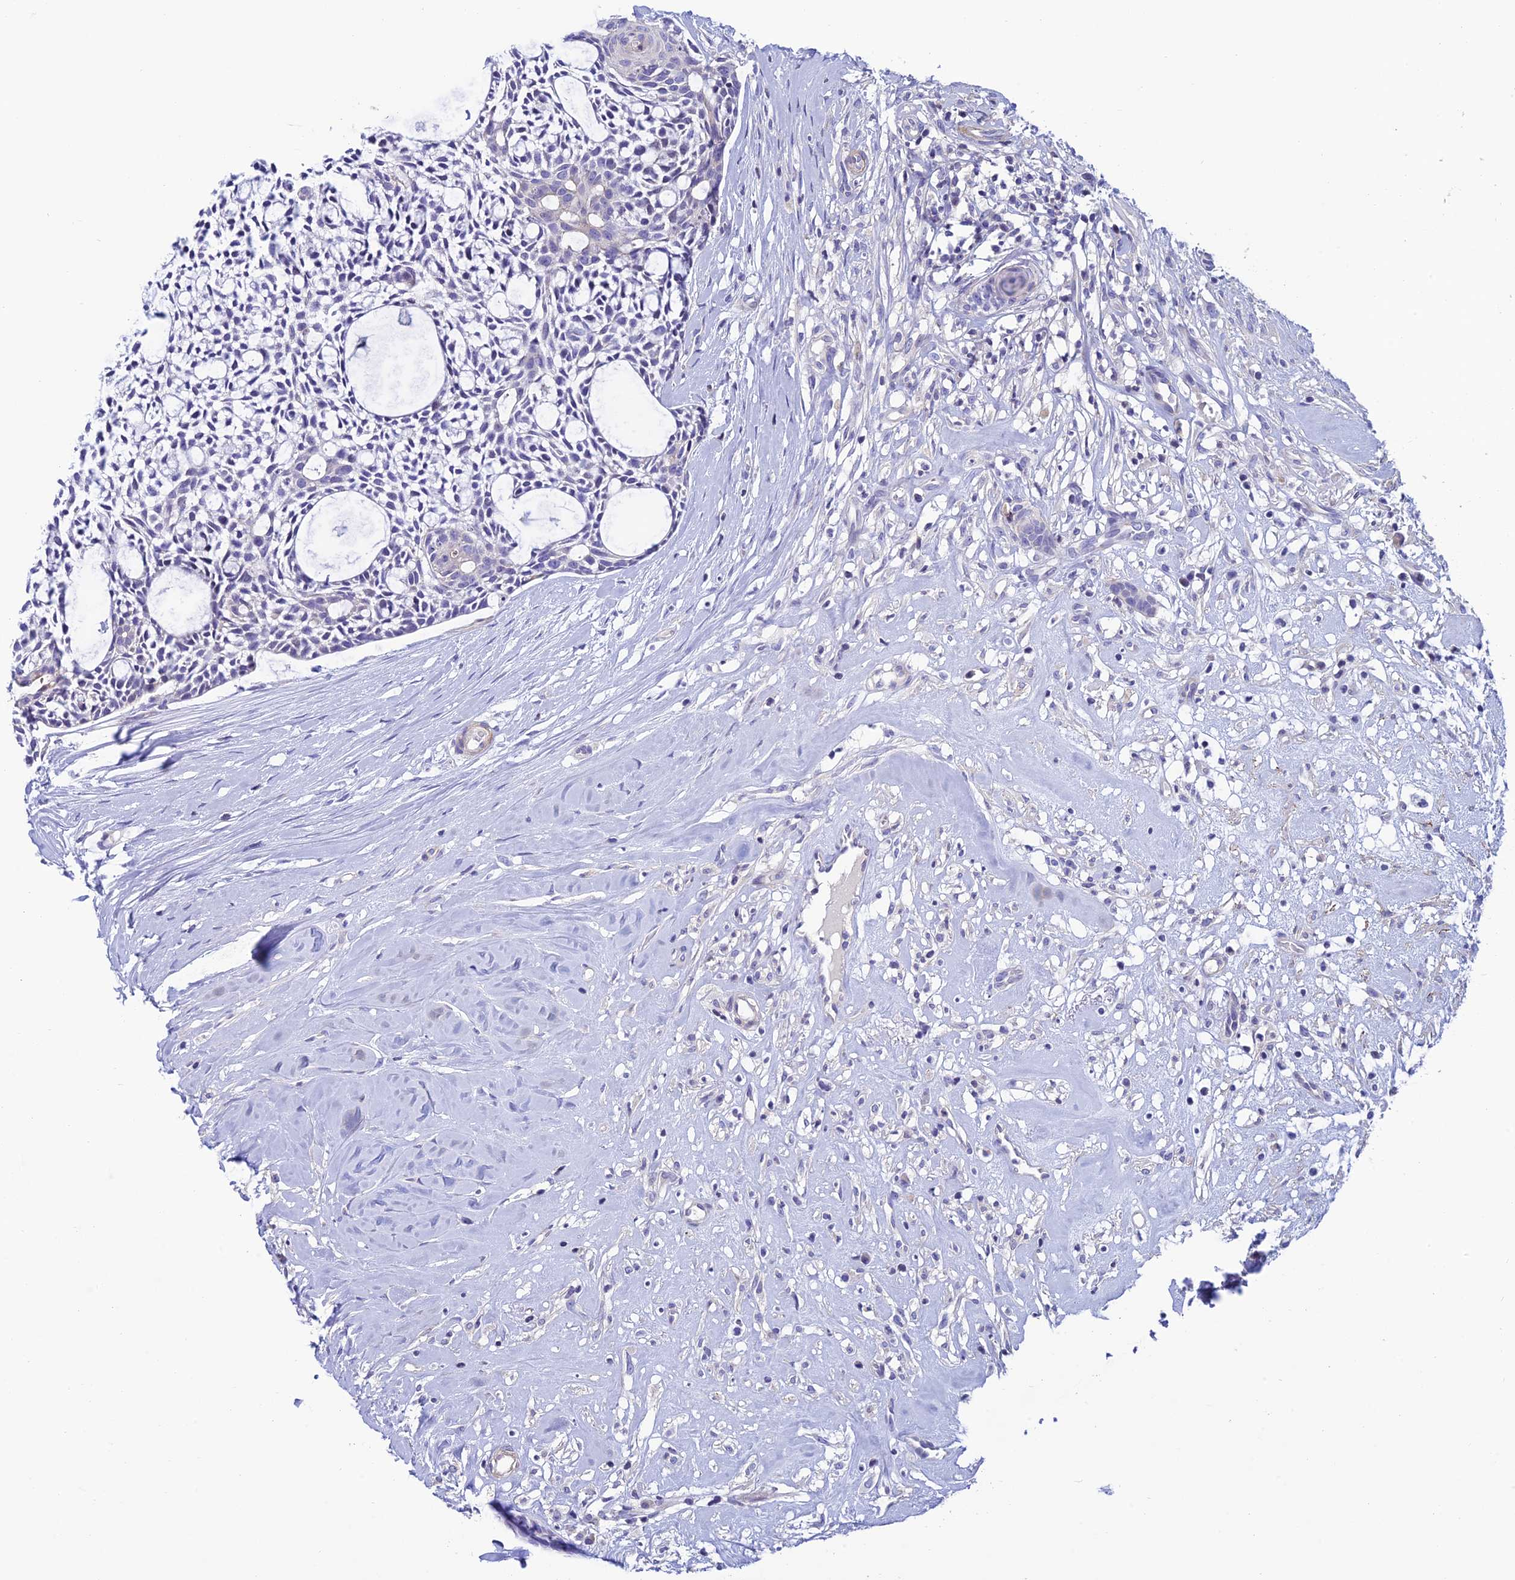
{"staining": {"intensity": "negative", "quantity": "none", "location": "none"}, "tissue": "head and neck cancer", "cell_type": "Tumor cells", "image_type": "cancer", "snomed": [{"axis": "morphology", "description": "Adenocarcinoma, NOS"}, {"axis": "topography", "description": "Subcutis"}, {"axis": "topography", "description": "Head-Neck"}], "caption": "Adenocarcinoma (head and neck) was stained to show a protein in brown. There is no significant staining in tumor cells. Nuclei are stained in blue.", "gene": "FAM178B", "patient": {"sex": "female", "age": 73}}